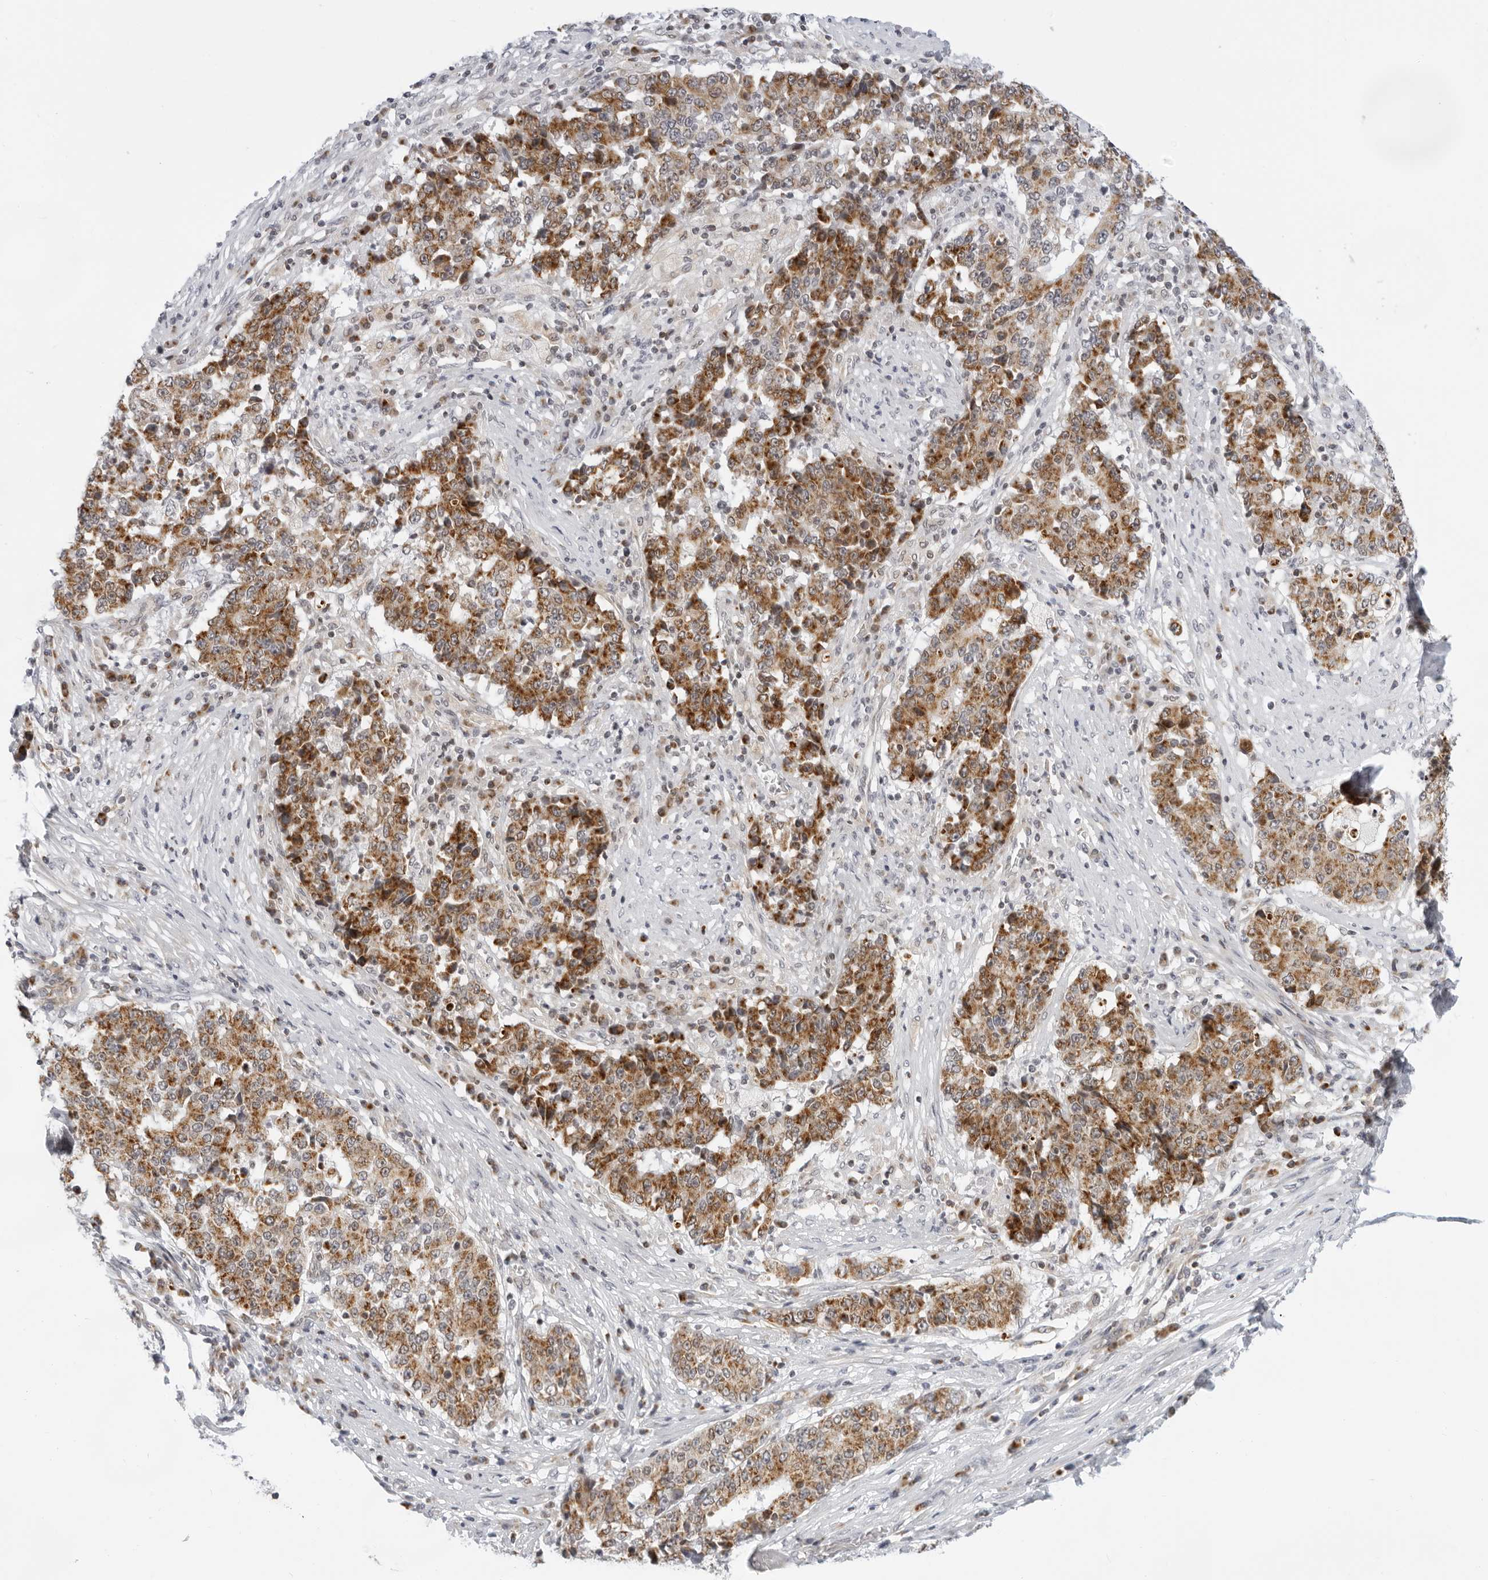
{"staining": {"intensity": "moderate", "quantity": ">75%", "location": "cytoplasmic/membranous"}, "tissue": "stomach cancer", "cell_type": "Tumor cells", "image_type": "cancer", "snomed": [{"axis": "morphology", "description": "Adenocarcinoma, NOS"}, {"axis": "topography", "description": "Stomach"}], "caption": "IHC photomicrograph of human stomach cancer stained for a protein (brown), which reveals medium levels of moderate cytoplasmic/membranous positivity in about >75% of tumor cells.", "gene": "CIART", "patient": {"sex": "male", "age": 59}}